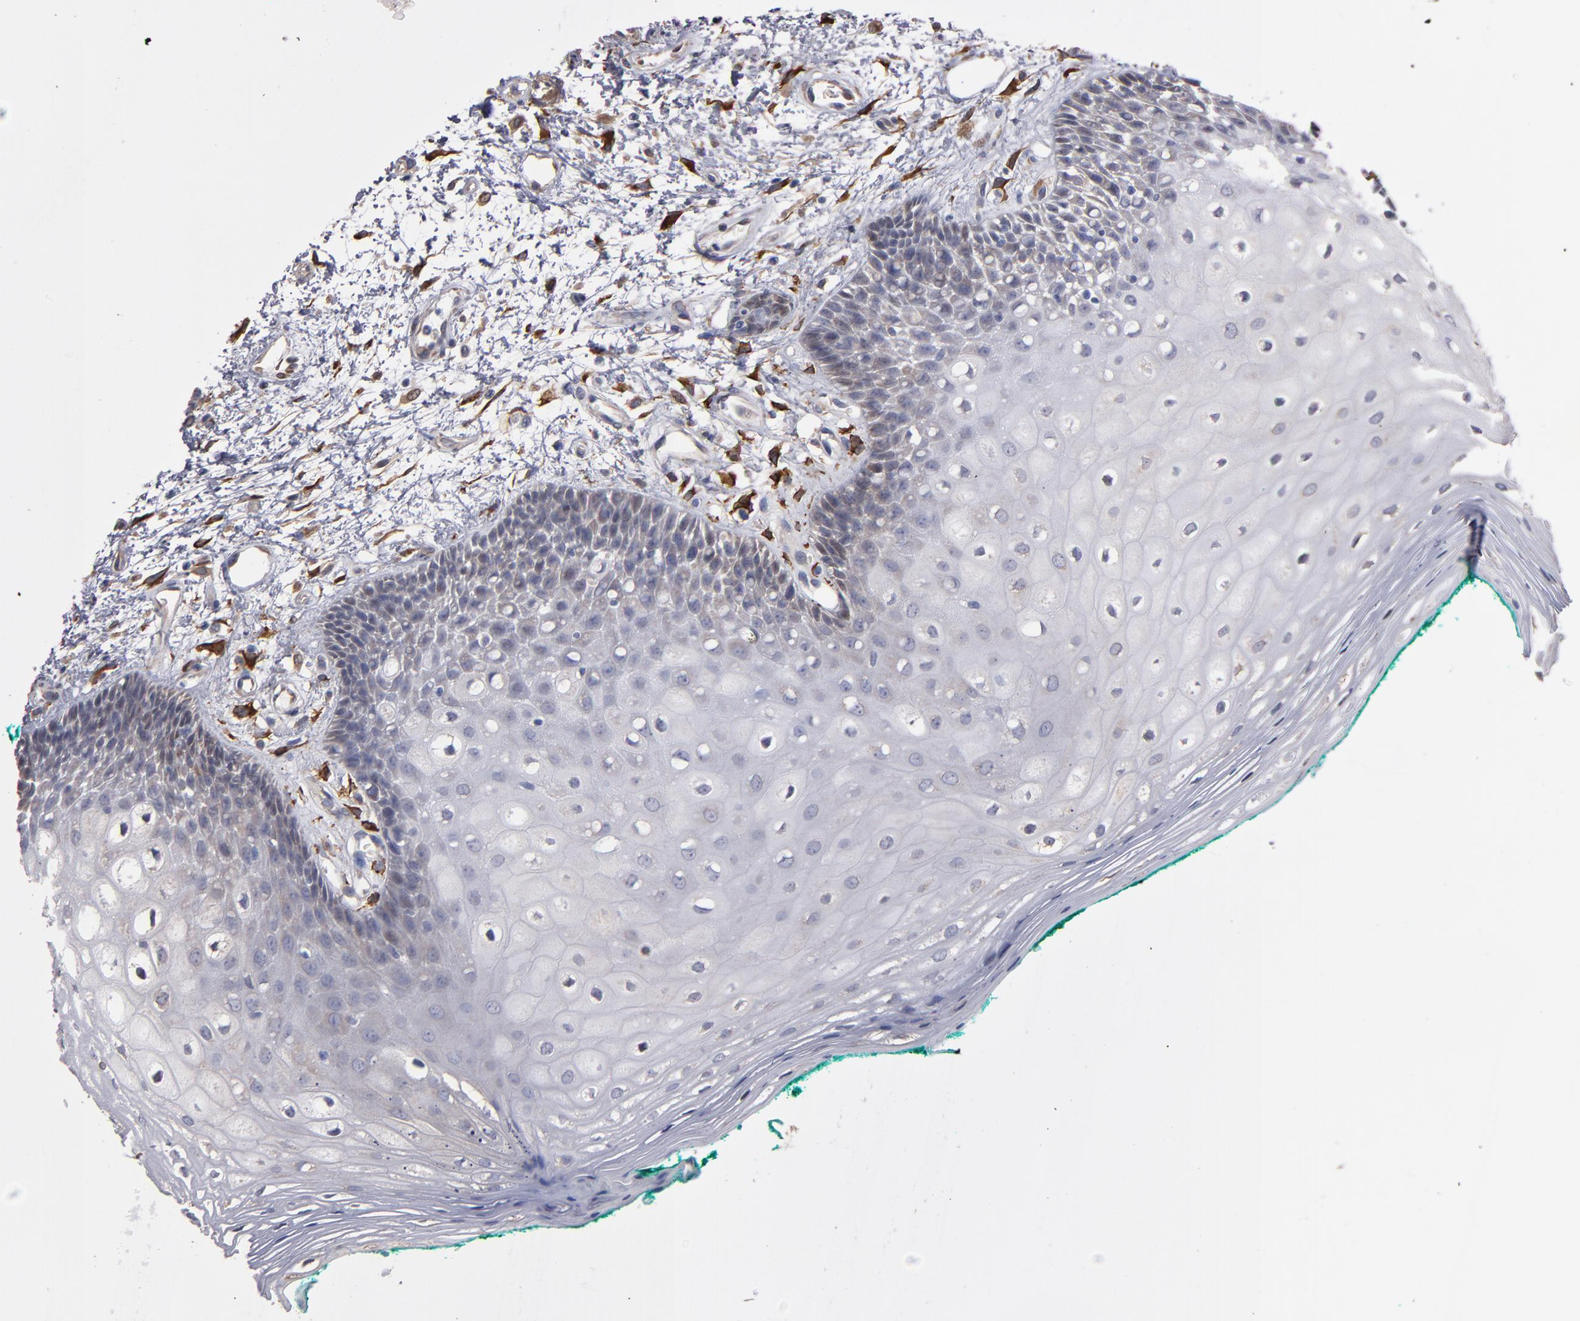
{"staining": {"intensity": "weak", "quantity": "25%-75%", "location": "cytoplasmic/membranous"}, "tissue": "oral mucosa", "cell_type": "Squamous epithelial cells", "image_type": "normal", "snomed": [{"axis": "morphology", "description": "Normal tissue, NOS"}, {"axis": "morphology", "description": "Squamous cell carcinoma, NOS"}, {"axis": "topography", "description": "Skeletal muscle"}, {"axis": "topography", "description": "Oral tissue"}, {"axis": "topography", "description": "Head-Neck"}], "caption": "Protein staining demonstrates weak cytoplasmic/membranous expression in approximately 25%-75% of squamous epithelial cells in benign oral mucosa. (DAB IHC with brightfield microscopy, high magnification).", "gene": "PGRMC1", "patient": {"sex": "female", "age": 84}}